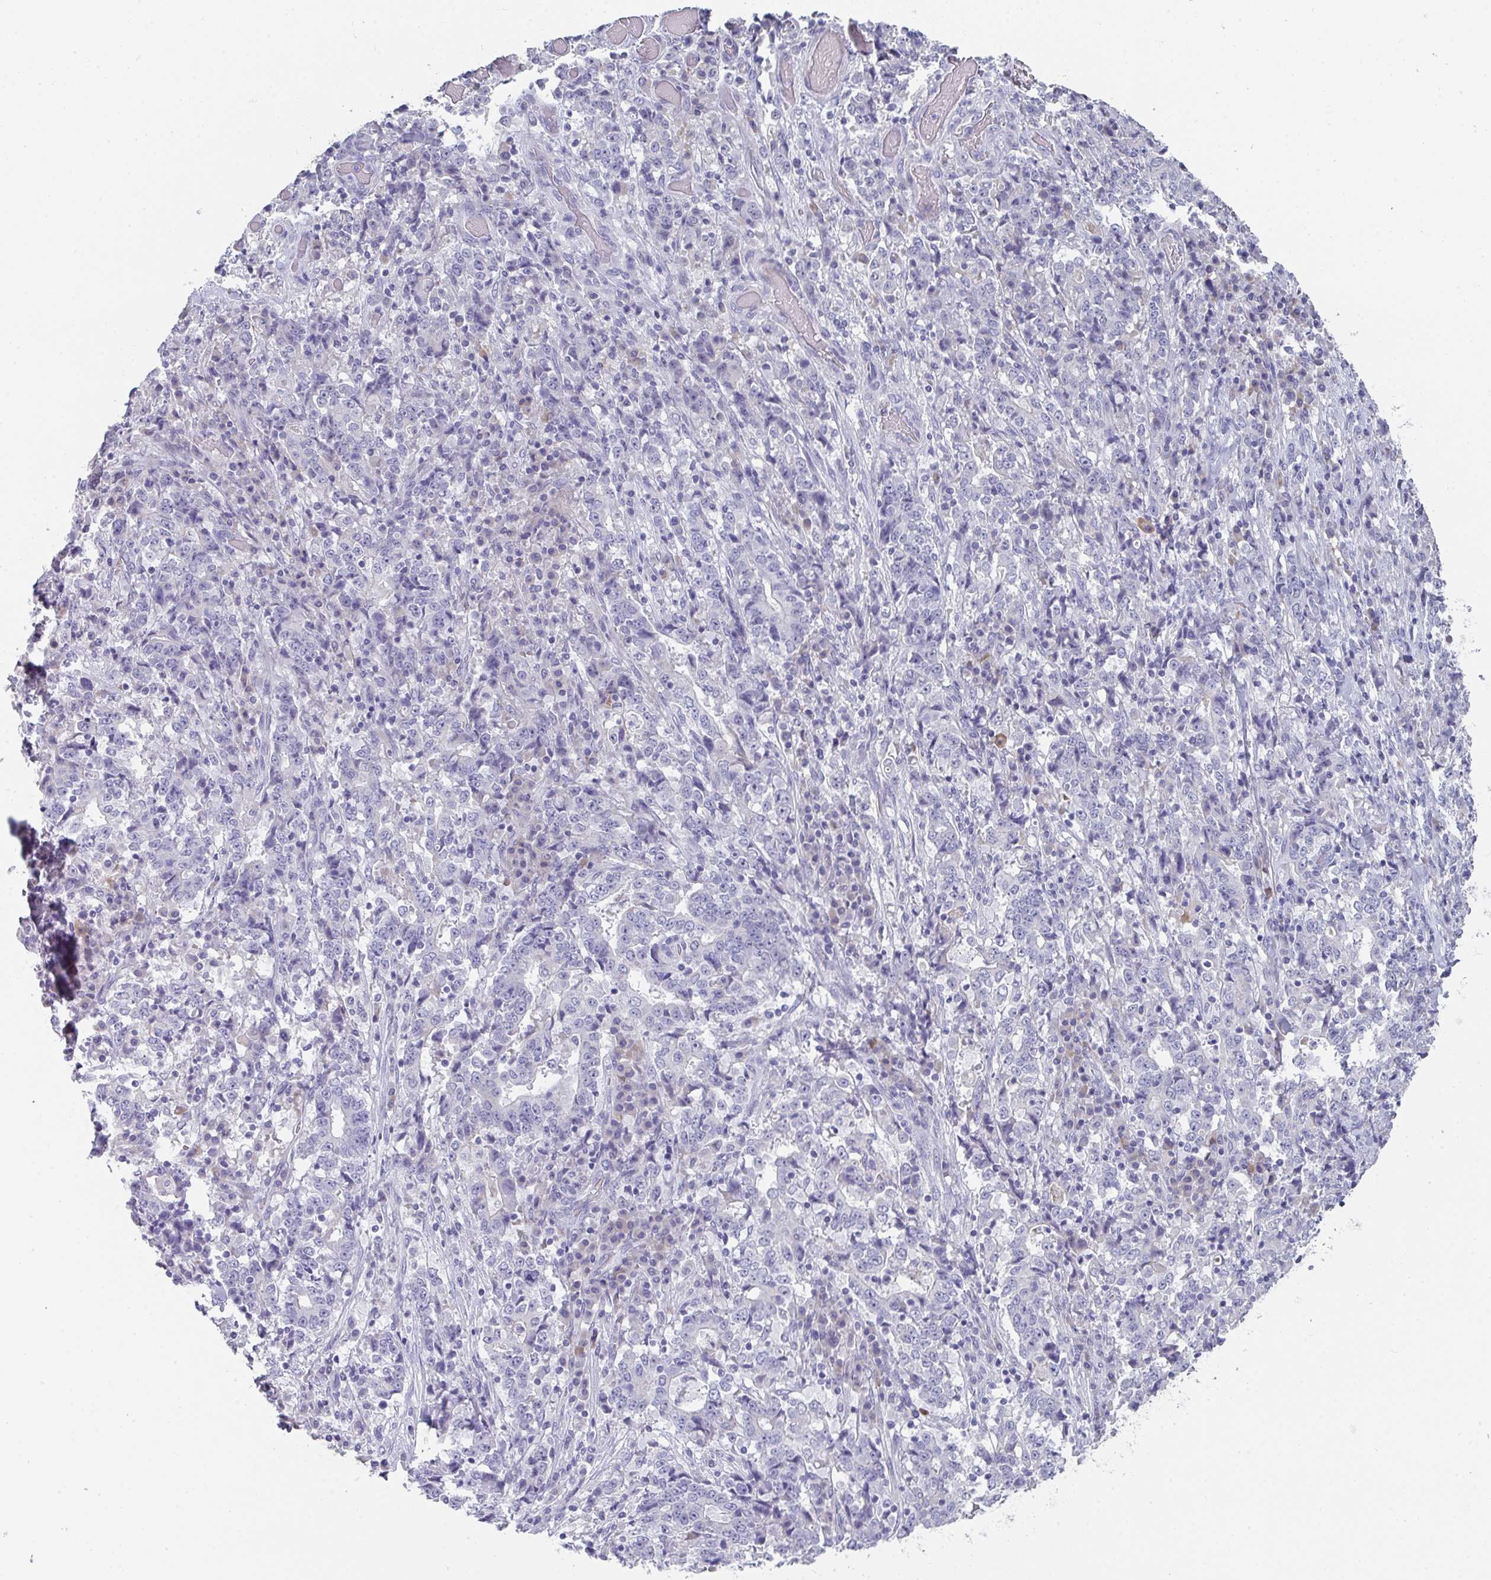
{"staining": {"intensity": "negative", "quantity": "none", "location": "none"}, "tissue": "stomach cancer", "cell_type": "Tumor cells", "image_type": "cancer", "snomed": [{"axis": "morphology", "description": "Normal tissue, NOS"}, {"axis": "morphology", "description": "Adenocarcinoma, NOS"}, {"axis": "topography", "description": "Stomach, upper"}, {"axis": "topography", "description": "Stomach"}], "caption": "Photomicrograph shows no protein staining in tumor cells of stomach adenocarcinoma tissue.", "gene": "NOXRED1", "patient": {"sex": "male", "age": 59}}